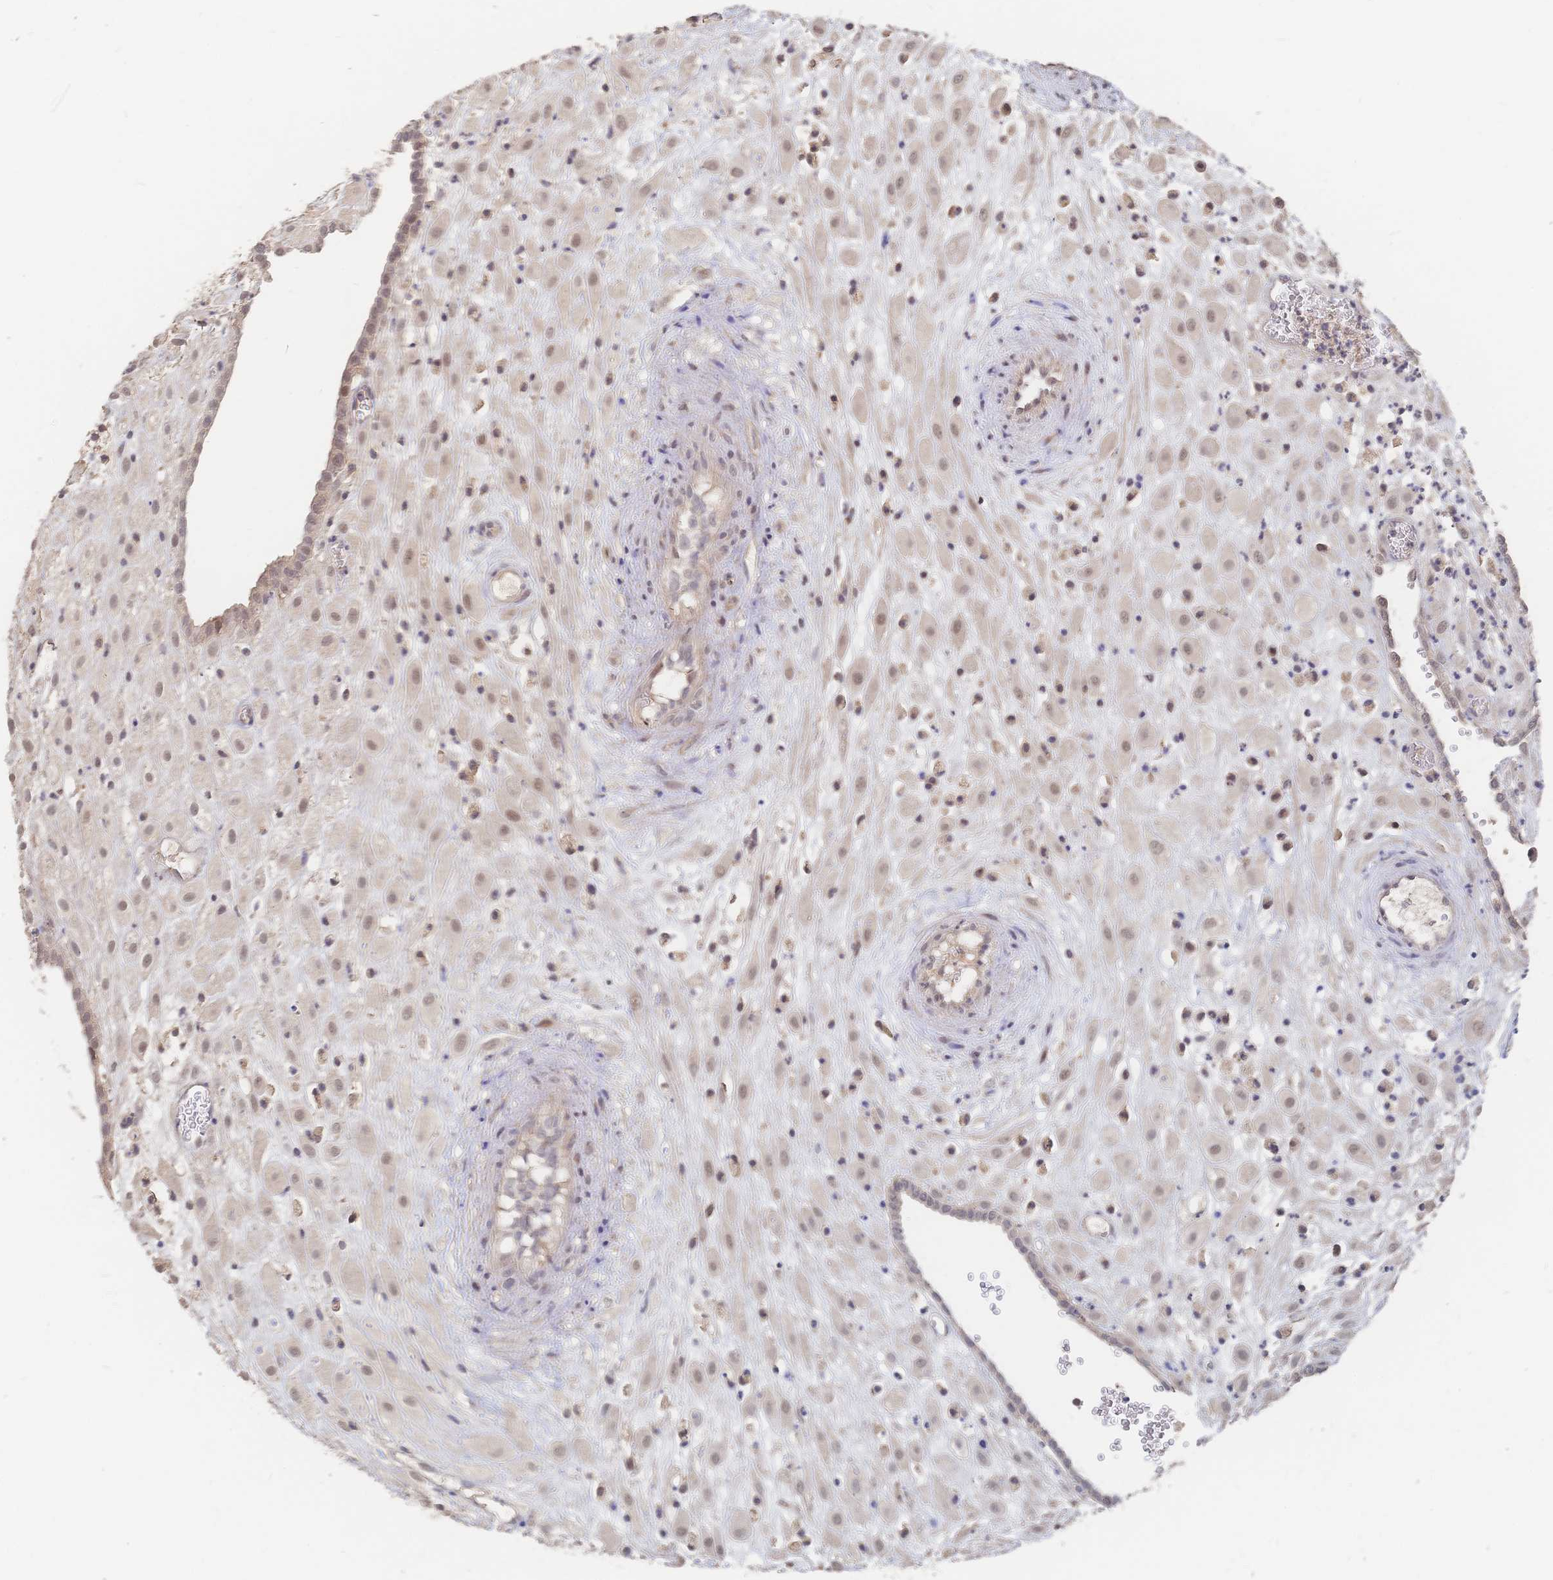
{"staining": {"intensity": "weak", "quantity": "25%-75%", "location": "nuclear"}, "tissue": "placenta", "cell_type": "Decidual cells", "image_type": "normal", "snomed": [{"axis": "morphology", "description": "Normal tissue, NOS"}, {"axis": "topography", "description": "Placenta"}], "caption": "Immunohistochemical staining of benign placenta displays low levels of weak nuclear positivity in approximately 25%-75% of decidual cells.", "gene": "LRP5", "patient": {"sex": "female", "age": 24}}